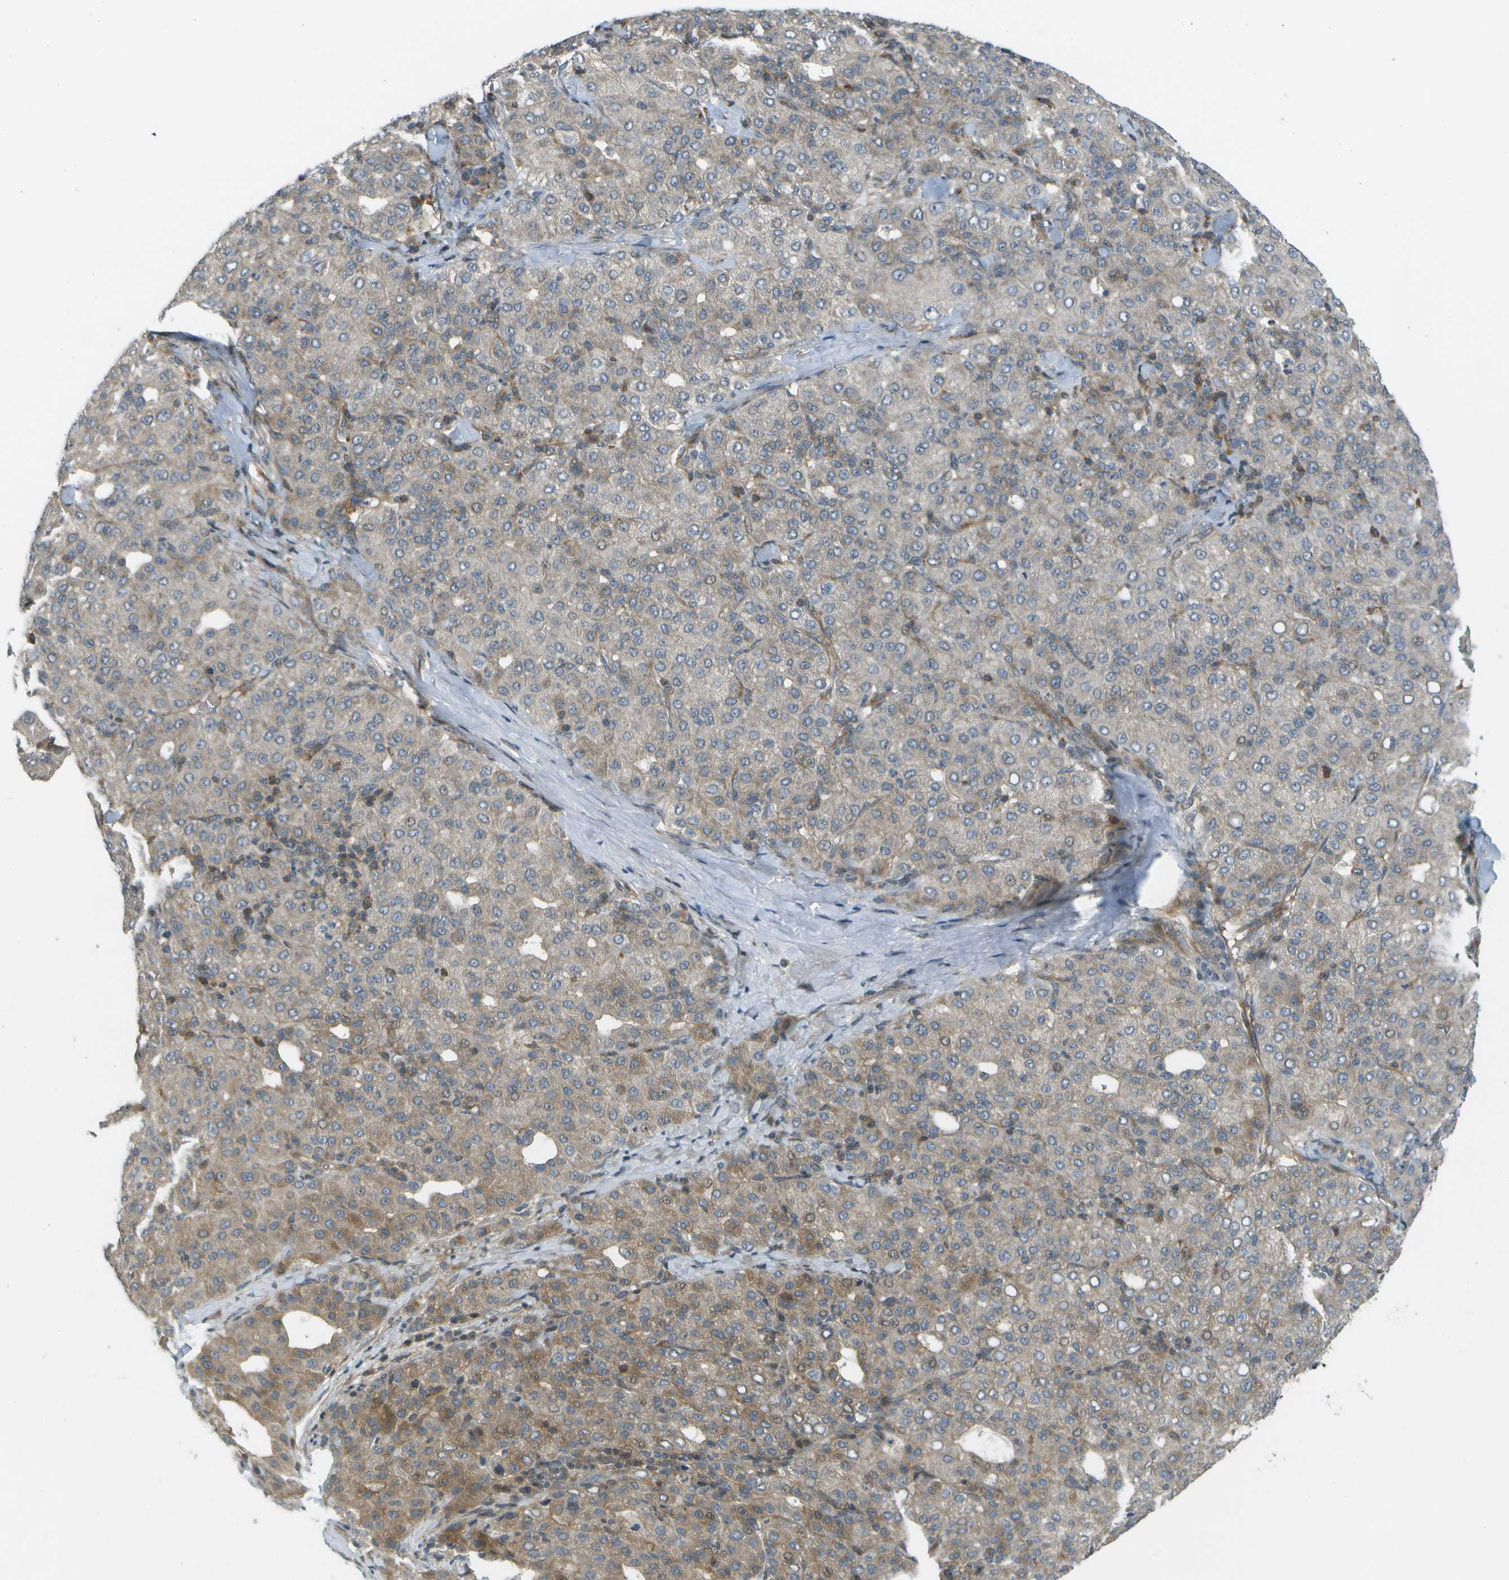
{"staining": {"intensity": "negative", "quantity": "none", "location": "none"}, "tissue": "liver cancer", "cell_type": "Tumor cells", "image_type": "cancer", "snomed": [{"axis": "morphology", "description": "Carcinoma, Hepatocellular, NOS"}, {"axis": "topography", "description": "Liver"}], "caption": "This is a photomicrograph of immunohistochemistry staining of liver cancer, which shows no staining in tumor cells.", "gene": "WNK2", "patient": {"sex": "male", "age": 65}}